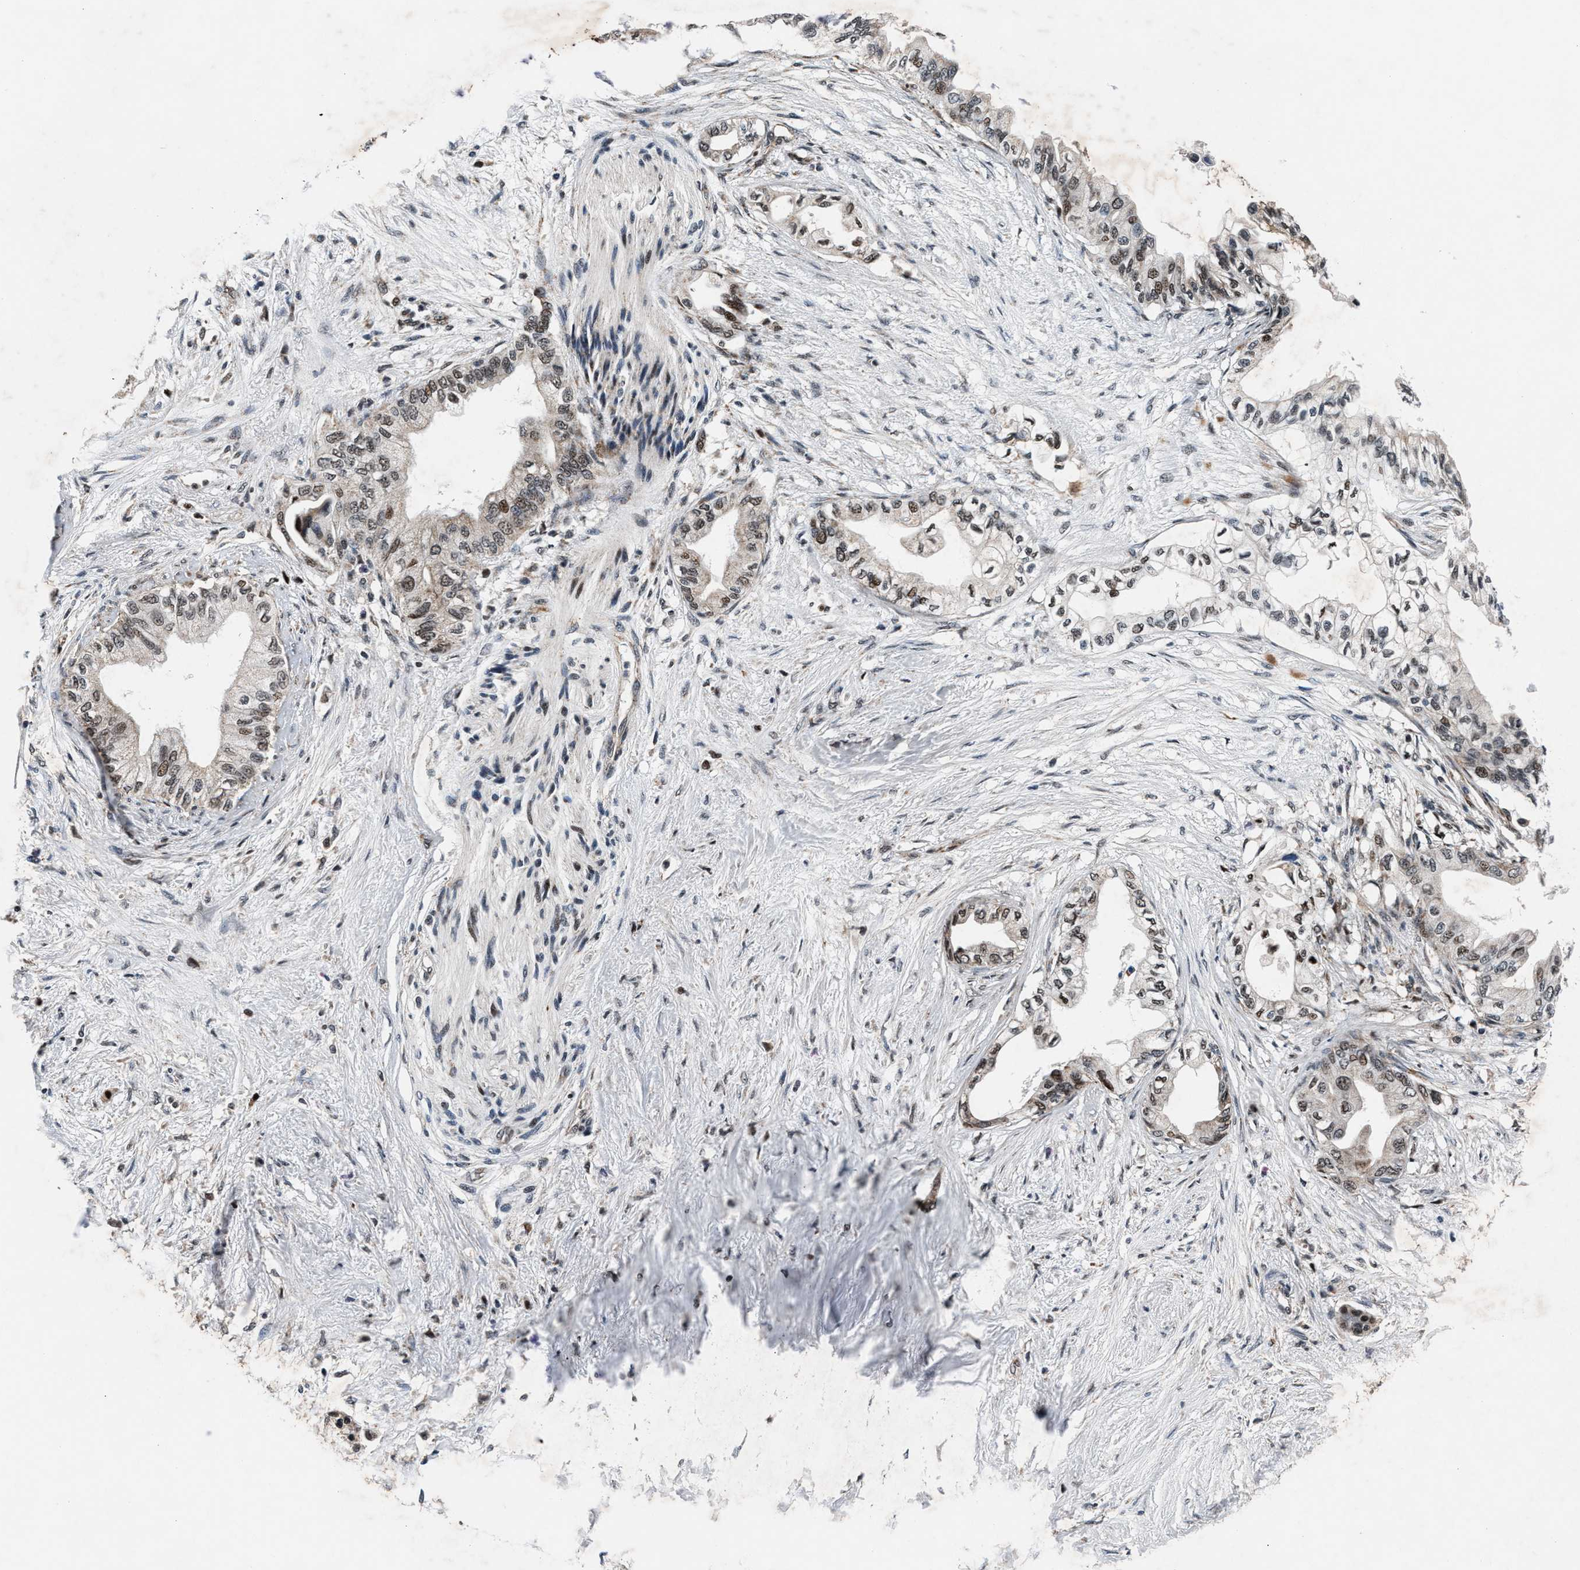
{"staining": {"intensity": "weak", "quantity": ">75%", "location": "nuclear"}, "tissue": "pancreatic cancer", "cell_type": "Tumor cells", "image_type": "cancer", "snomed": [{"axis": "morphology", "description": "Normal tissue, NOS"}, {"axis": "morphology", "description": "Adenocarcinoma, NOS"}, {"axis": "topography", "description": "Pancreas"}, {"axis": "topography", "description": "Duodenum"}], "caption": "Weak nuclear positivity for a protein is present in about >75% of tumor cells of adenocarcinoma (pancreatic) using immunohistochemistry.", "gene": "PRRC2B", "patient": {"sex": "female", "age": 60}}